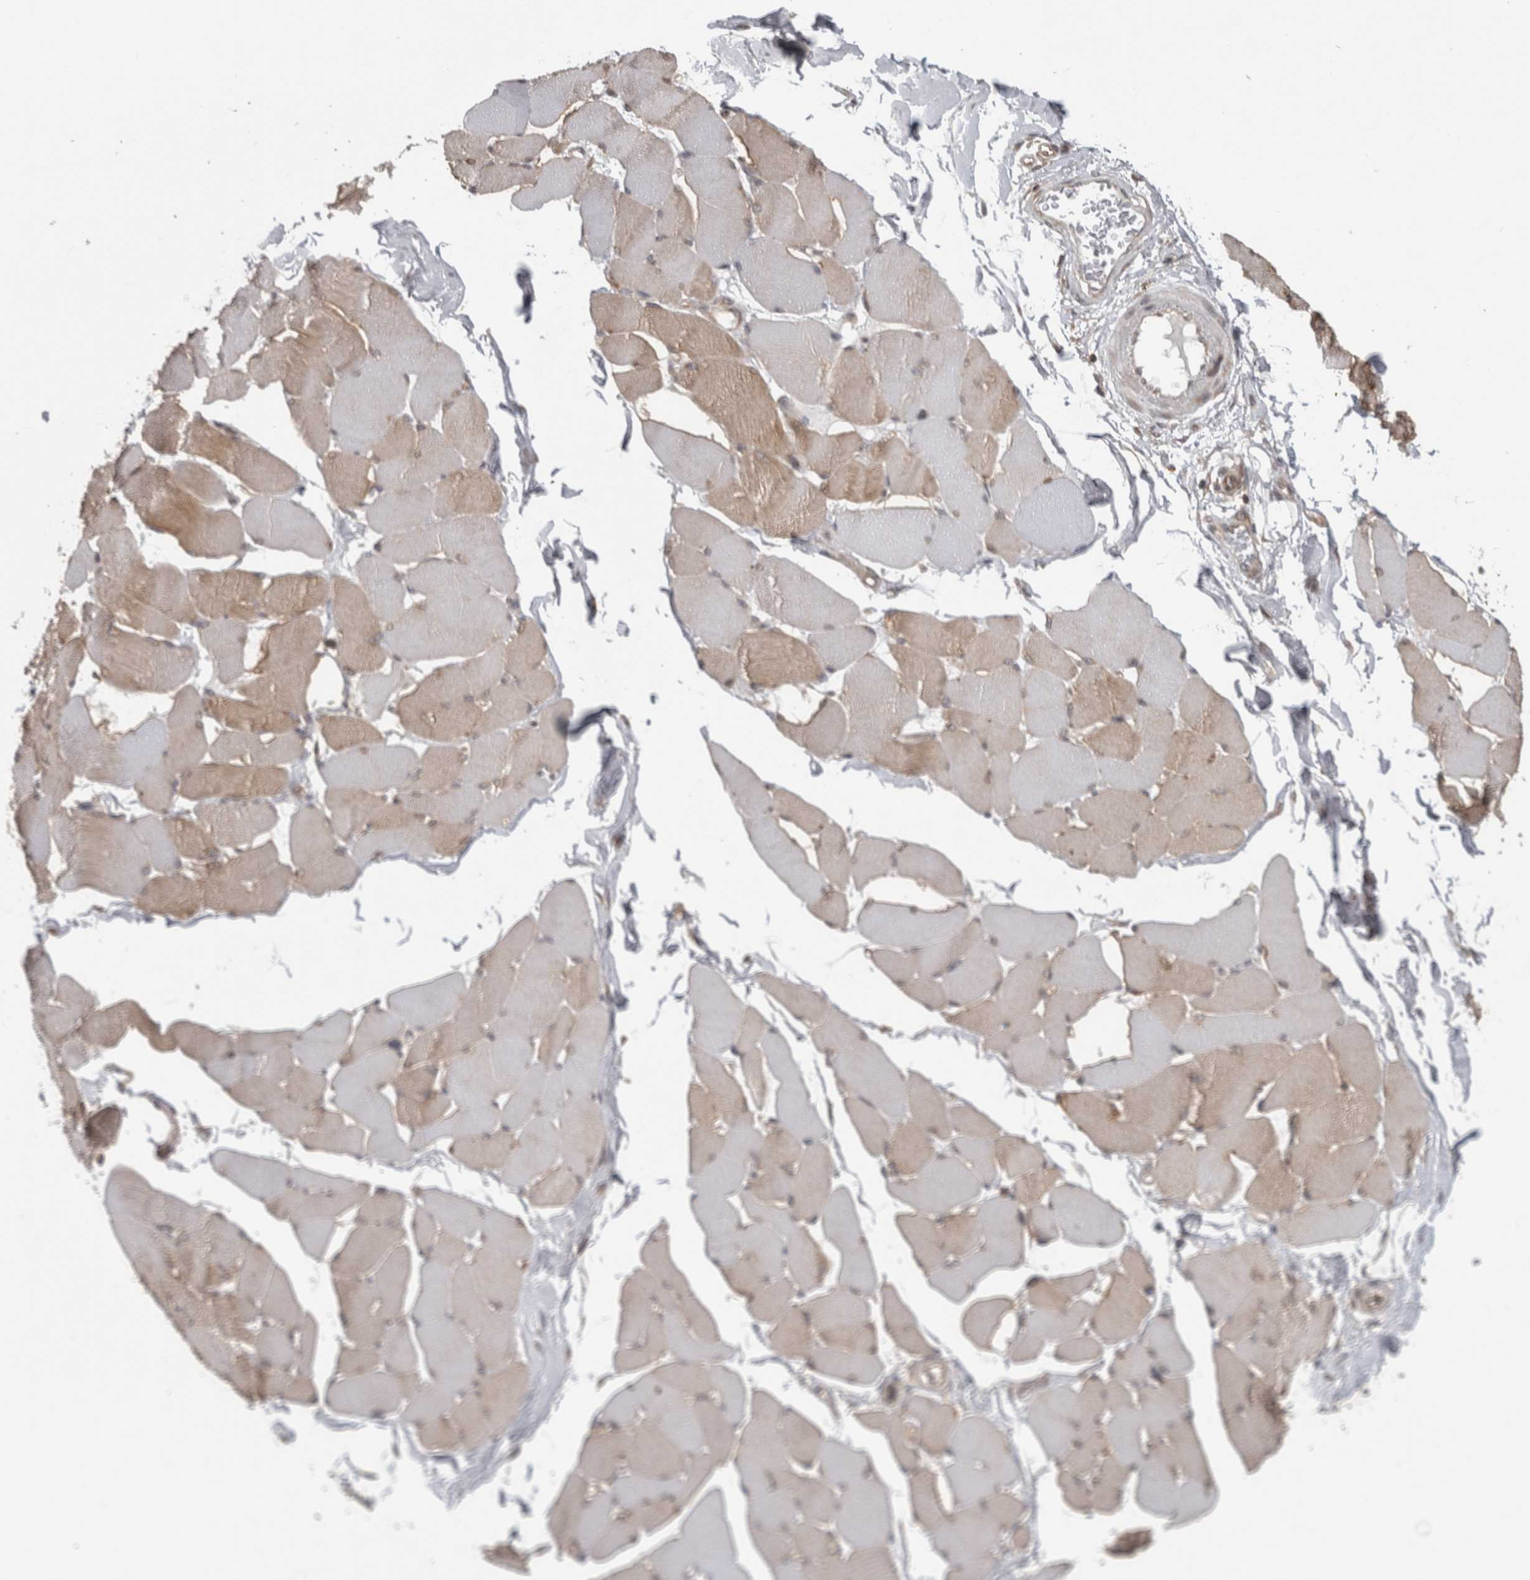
{"staining": {"intensity": "weak", "quantity": "<25%", "location": "cytoplasmic/membranous"}, "tissue": "skeletal muscle", "cell_type": "Myocytes", "image_type": "normal", "snomed": [{"axis": "morphology", "description": "Normal tissue, NOS"}, {"axis": "topography", "description": "Skin"}, {"axis": "topography", "description": "Skeletal muscle"}], "caption": "Immunohistochemical staining of unremarkable skeletal muscle displays no significant expression in myocytes. Nuclei are stained in blue.", "gene": "ATXN2", "patient": {"sex": "male", "age": 83}}